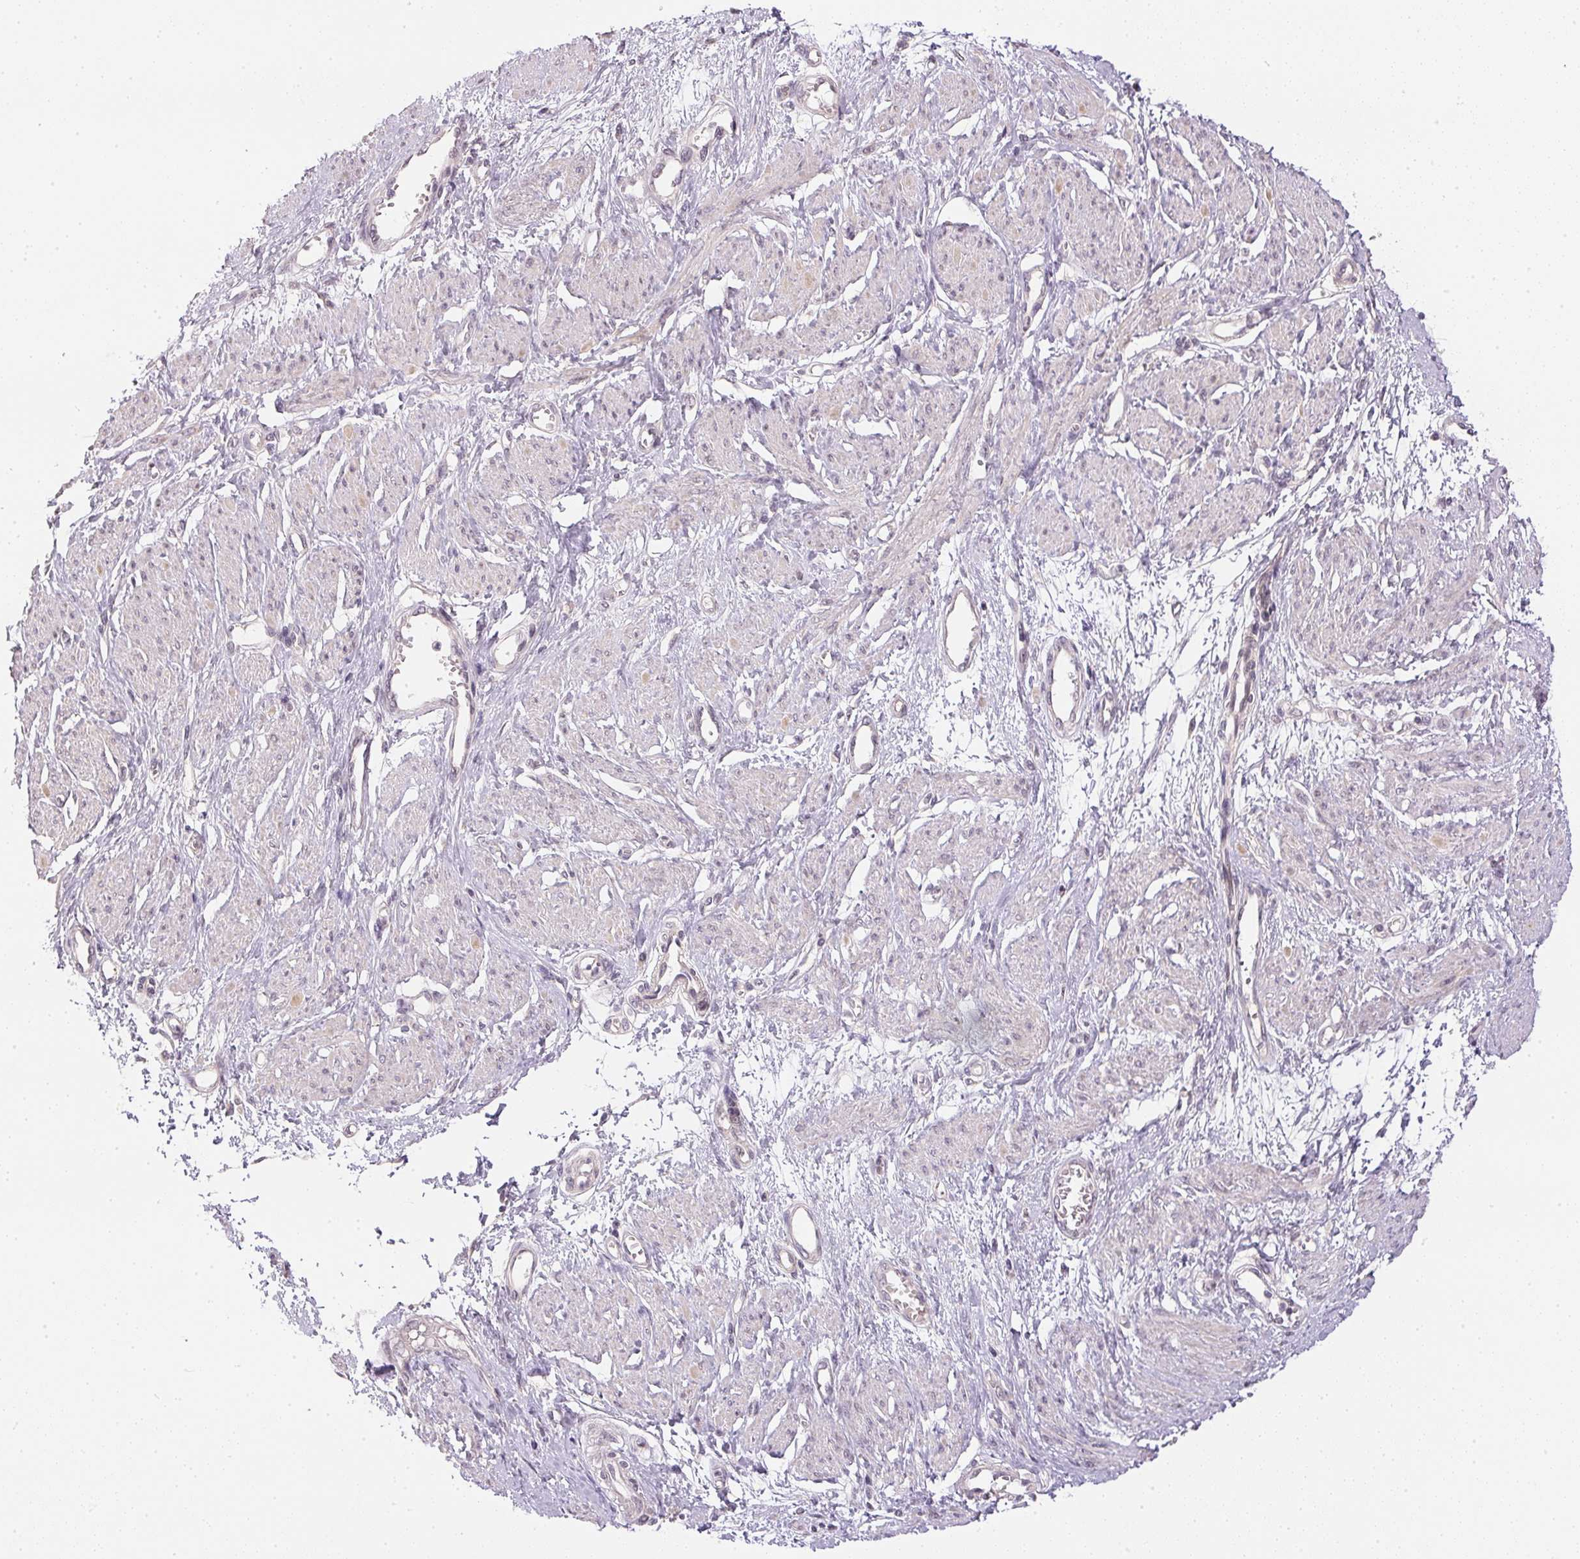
{"staining": {"intensity": "weak", "quantity": "<25%", "location": "cytoplasmic/membranous"}, "tissue": "smooth muscle", "cell_type": "Smooth muscle cells", "image_type": "normal", "snomed": [{"axis": "morphology", "description": "Normal tissue, NOS"}, {"axis": "topography", "description": "Smooth muscle"}, {"axis": "topography", "description": "Uterus"}], "caption": "An IHC micrograph of unremarkable smooth muscle is shown. There is no staining in smooth muscle cells of smooth muscle. The staining was performed using DAB (3,3'-diaminobenzidine) to visualize the protein expression in brown, while the nuclei were stained in blue with hematoxylin (Magnification: 20x).", "gene": "TTC23L", "patient": {"sex": "female", "age": 39}}